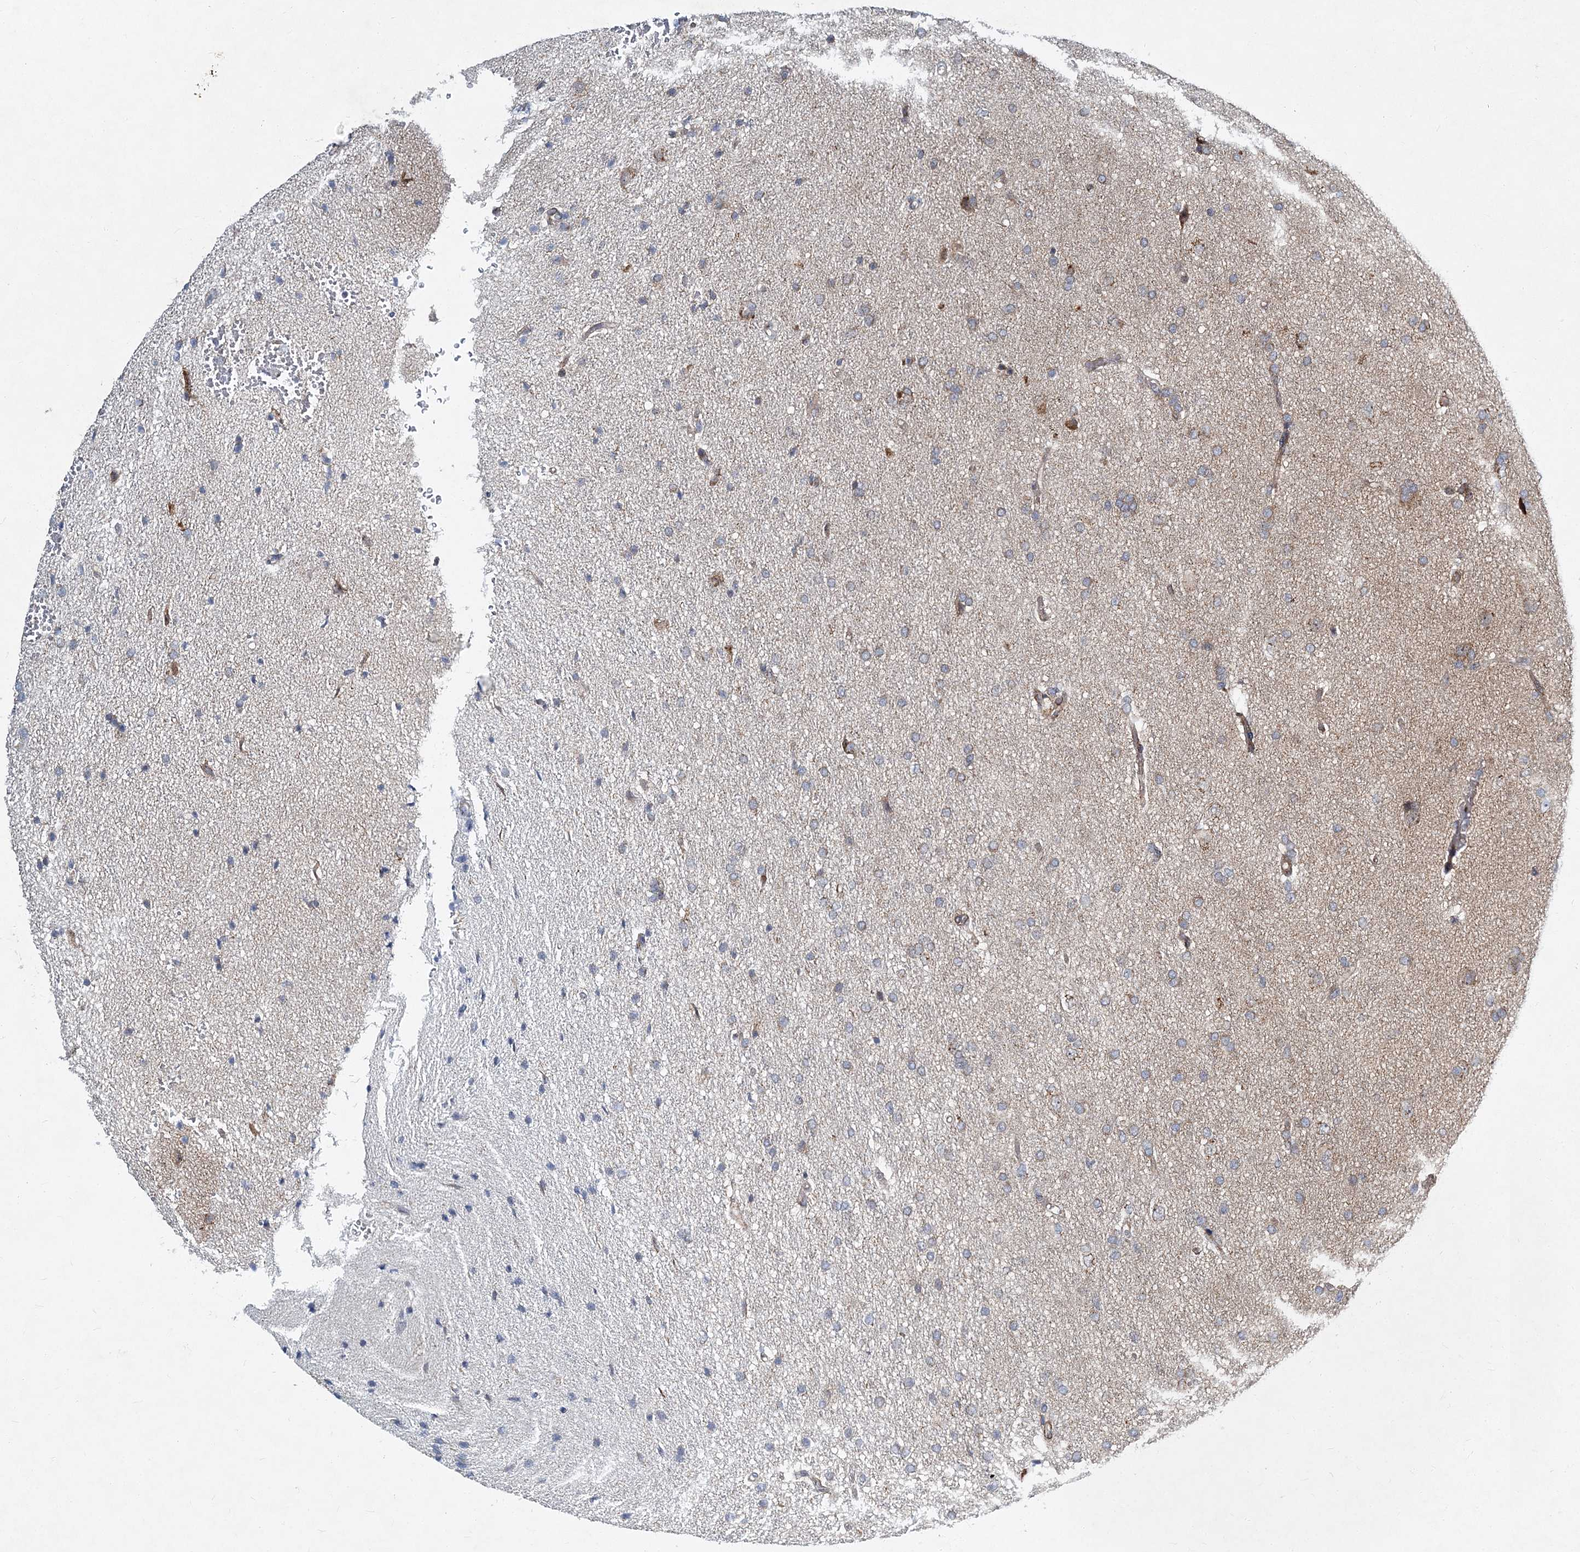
{"staining": {"intensity": "negative", "quantity": "none", "location": "none"}, "tissue": "glioma", "cell_type": "Tumor cells", "image_type": "cancer", "snomed": [{"axis": "morphology", "description": "Glioma, malignant, High grade"}, {"axis": "topography", "description": "Brain"}], "caption": "Tumor cells are negative for protein expression in human malignant glioma (high-grade).", "gene": "NBAS", "patient": {"sex": "male", "age": 72}}